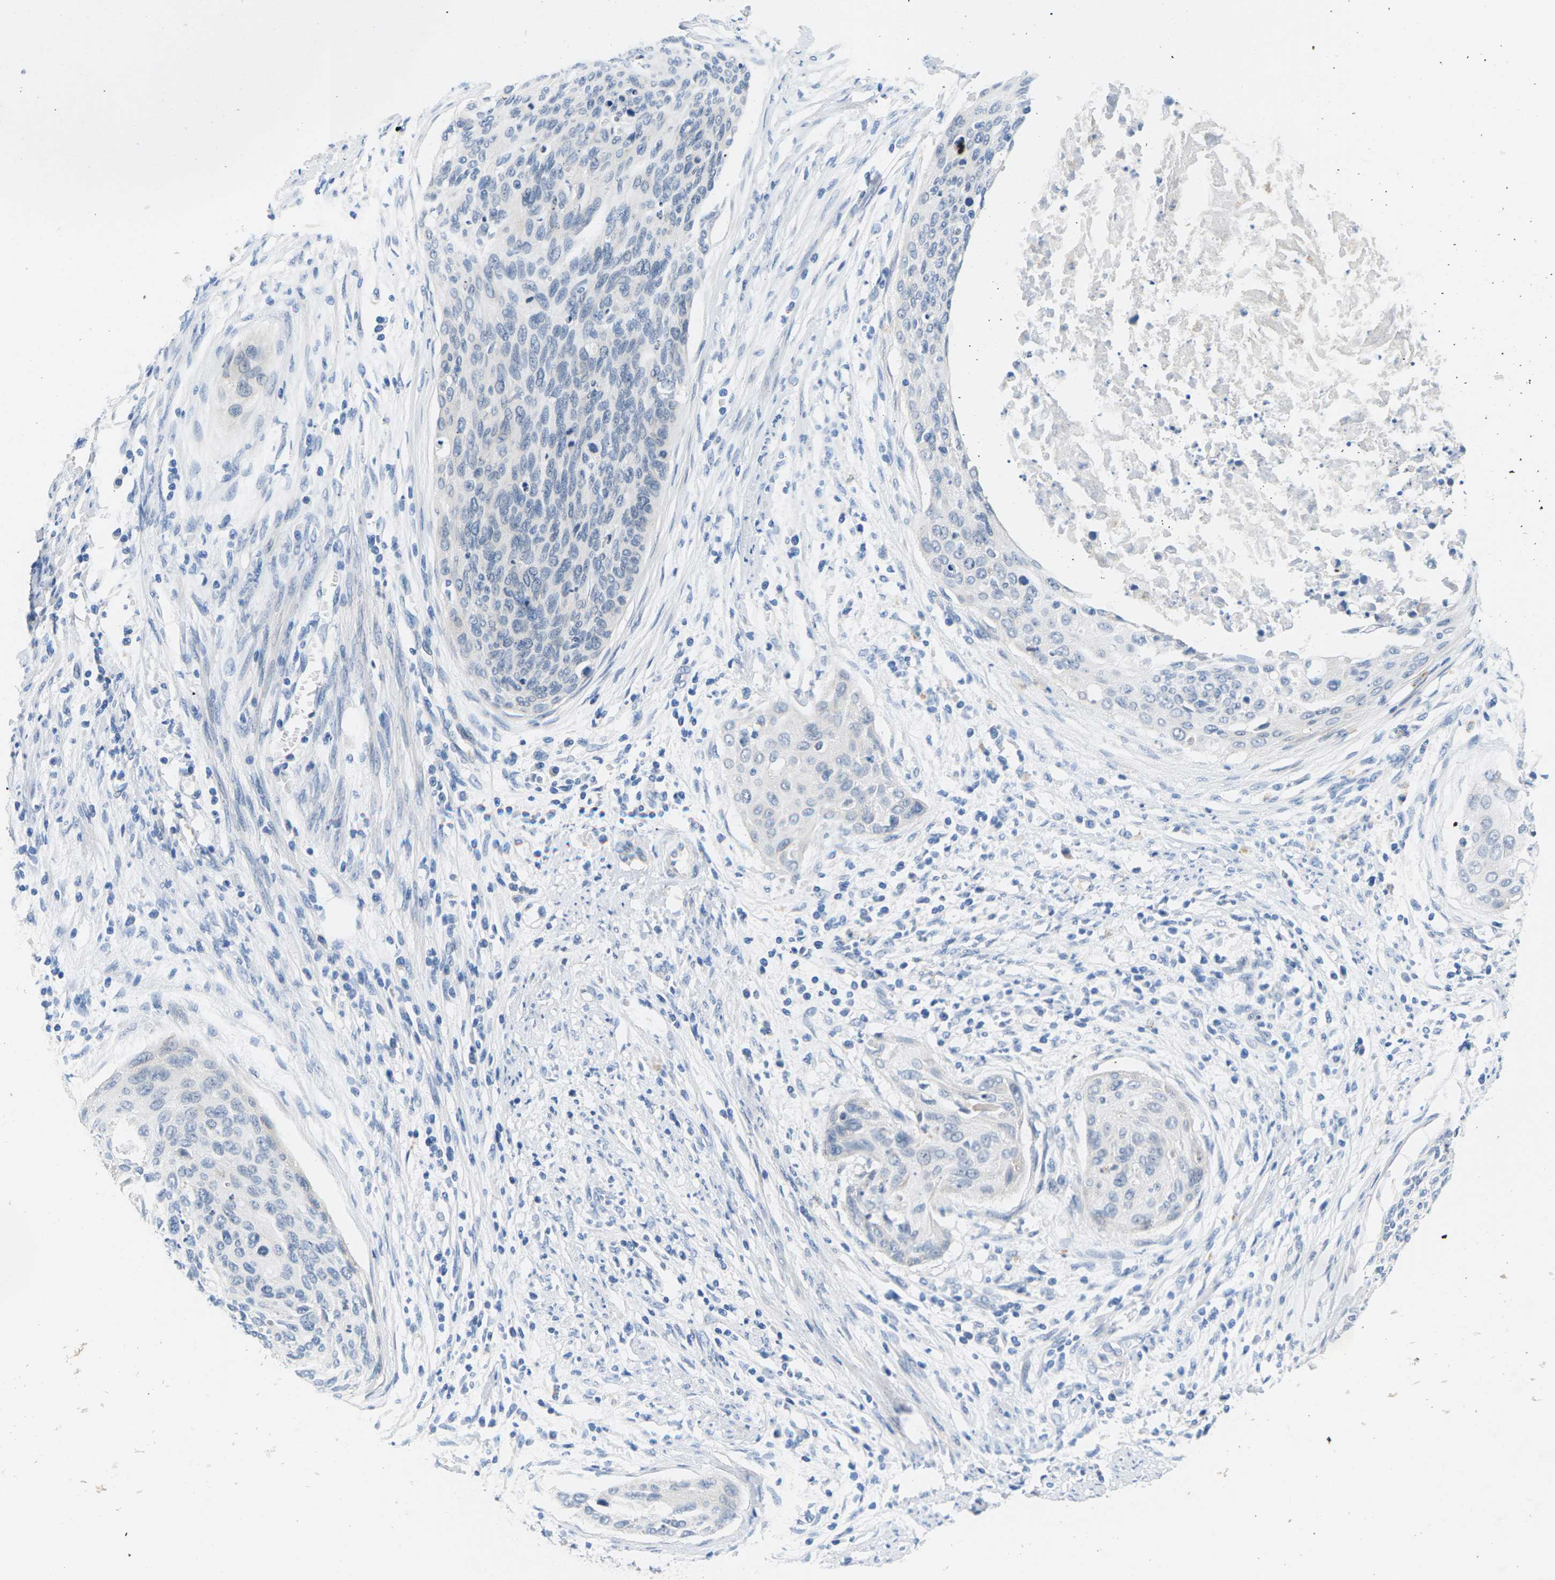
{"staining": {"intensity": "negative", "quantity": "none", "location": "none"}, "tissue": "cervical cancer", "cell_type": "Tumor cells", "image_type": "cancer", "snomed": [{"axis": "morphology", "description": "Squamous cell carcinoma, NOS"}, {"axis": "topography", "description": "Cervix"}], "caption": "This is an immunohistochemistry histopathology image of cervical squamous cell carcinoma. There is no positivity in tumor cells.", "gene": "TSPAN2", "patient": {"sex": "female", "age": 55}}